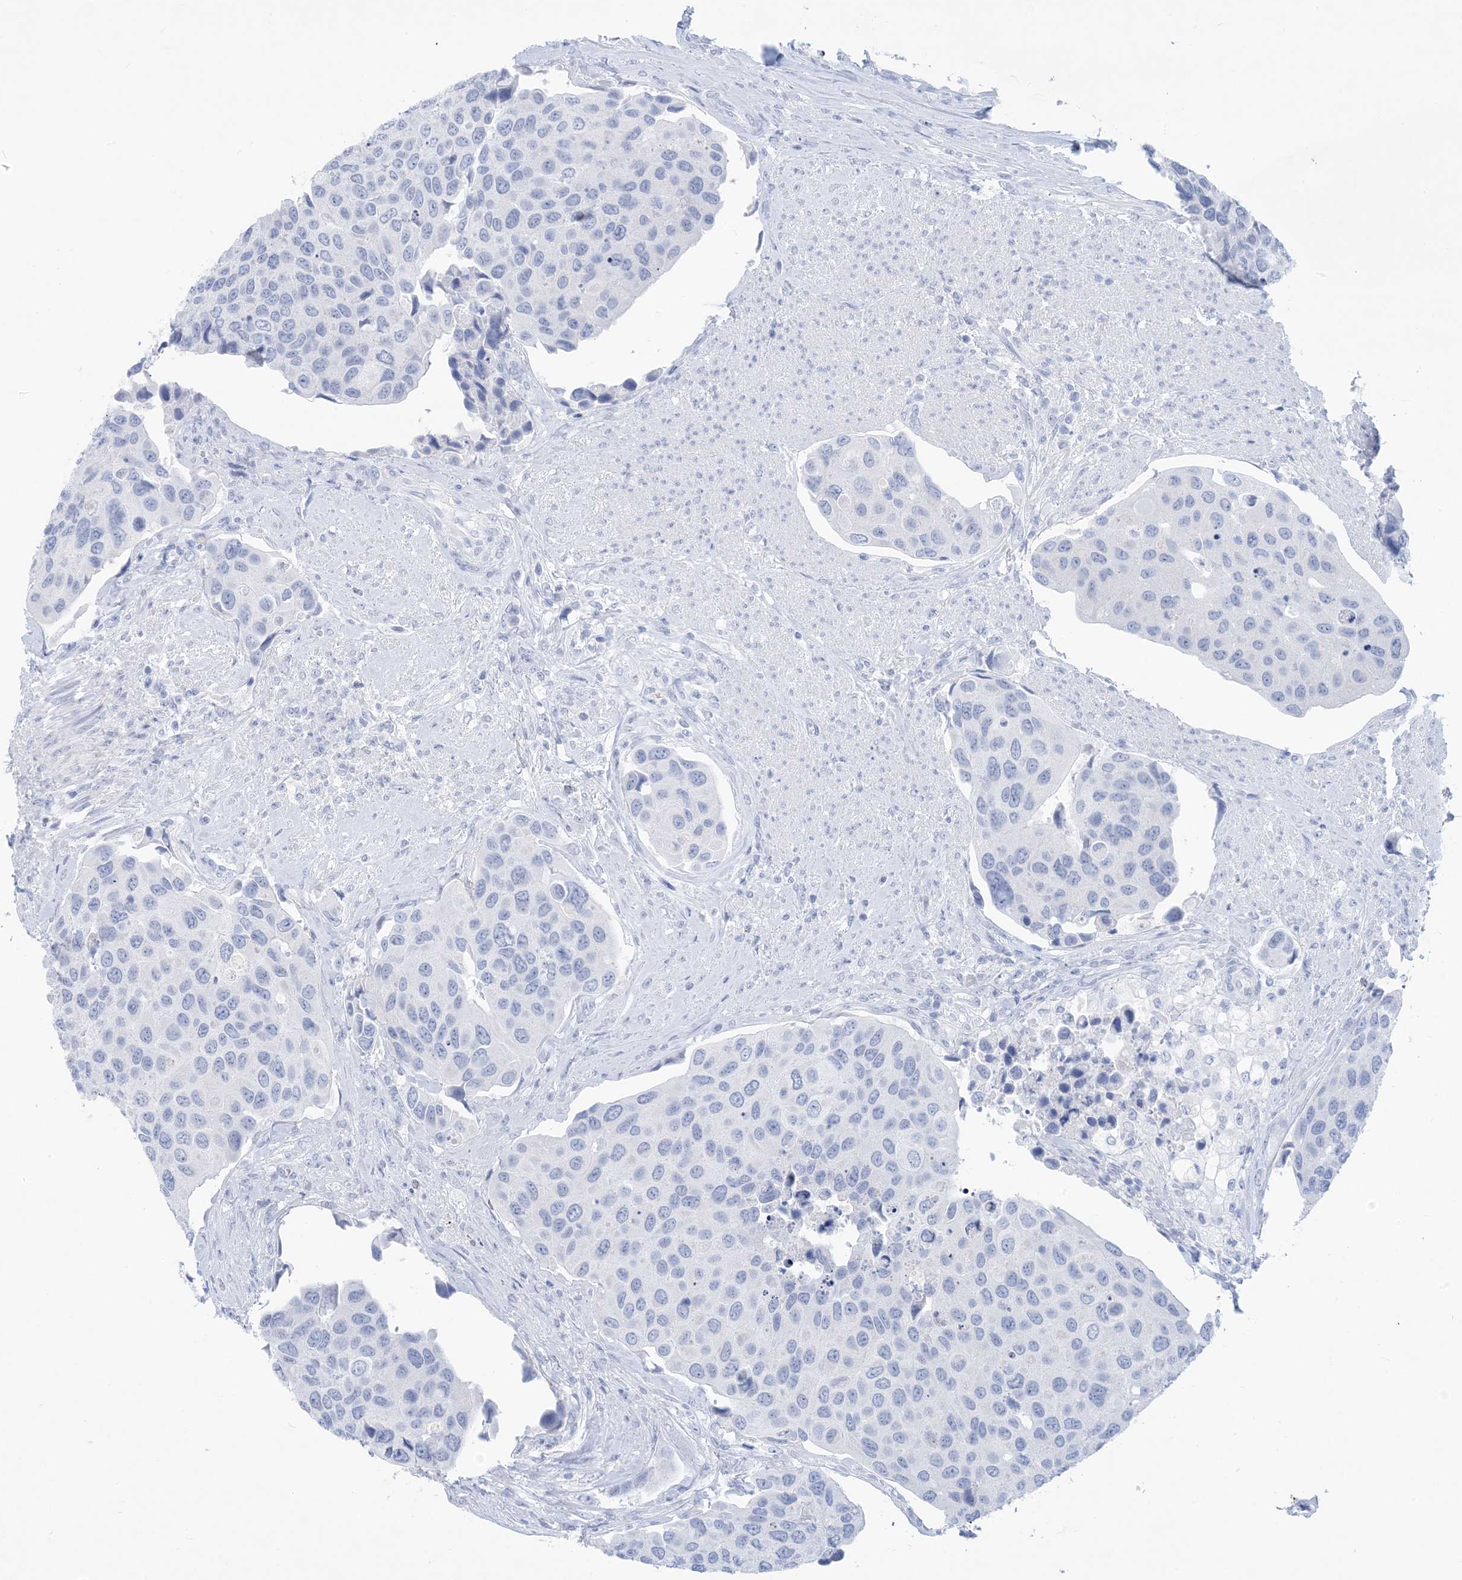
{"staining": {"intensity": "negative", "quantity": "none", "location": "none"}, "tissue": "urothelial cancer", "cell_type": "Tumor cells", "image_type": "cancer", "snomed": [{"axis": "morphology", "description": "Urothelial carcinoma, High grade"}, {"axis": "topography", "description": "Urinary bladder"}], "caption": "Tumor cells show no significant staining in urothelial cancer.", "gene": "SH3YL1", "patient": {"sex": "male", "age": 74}}